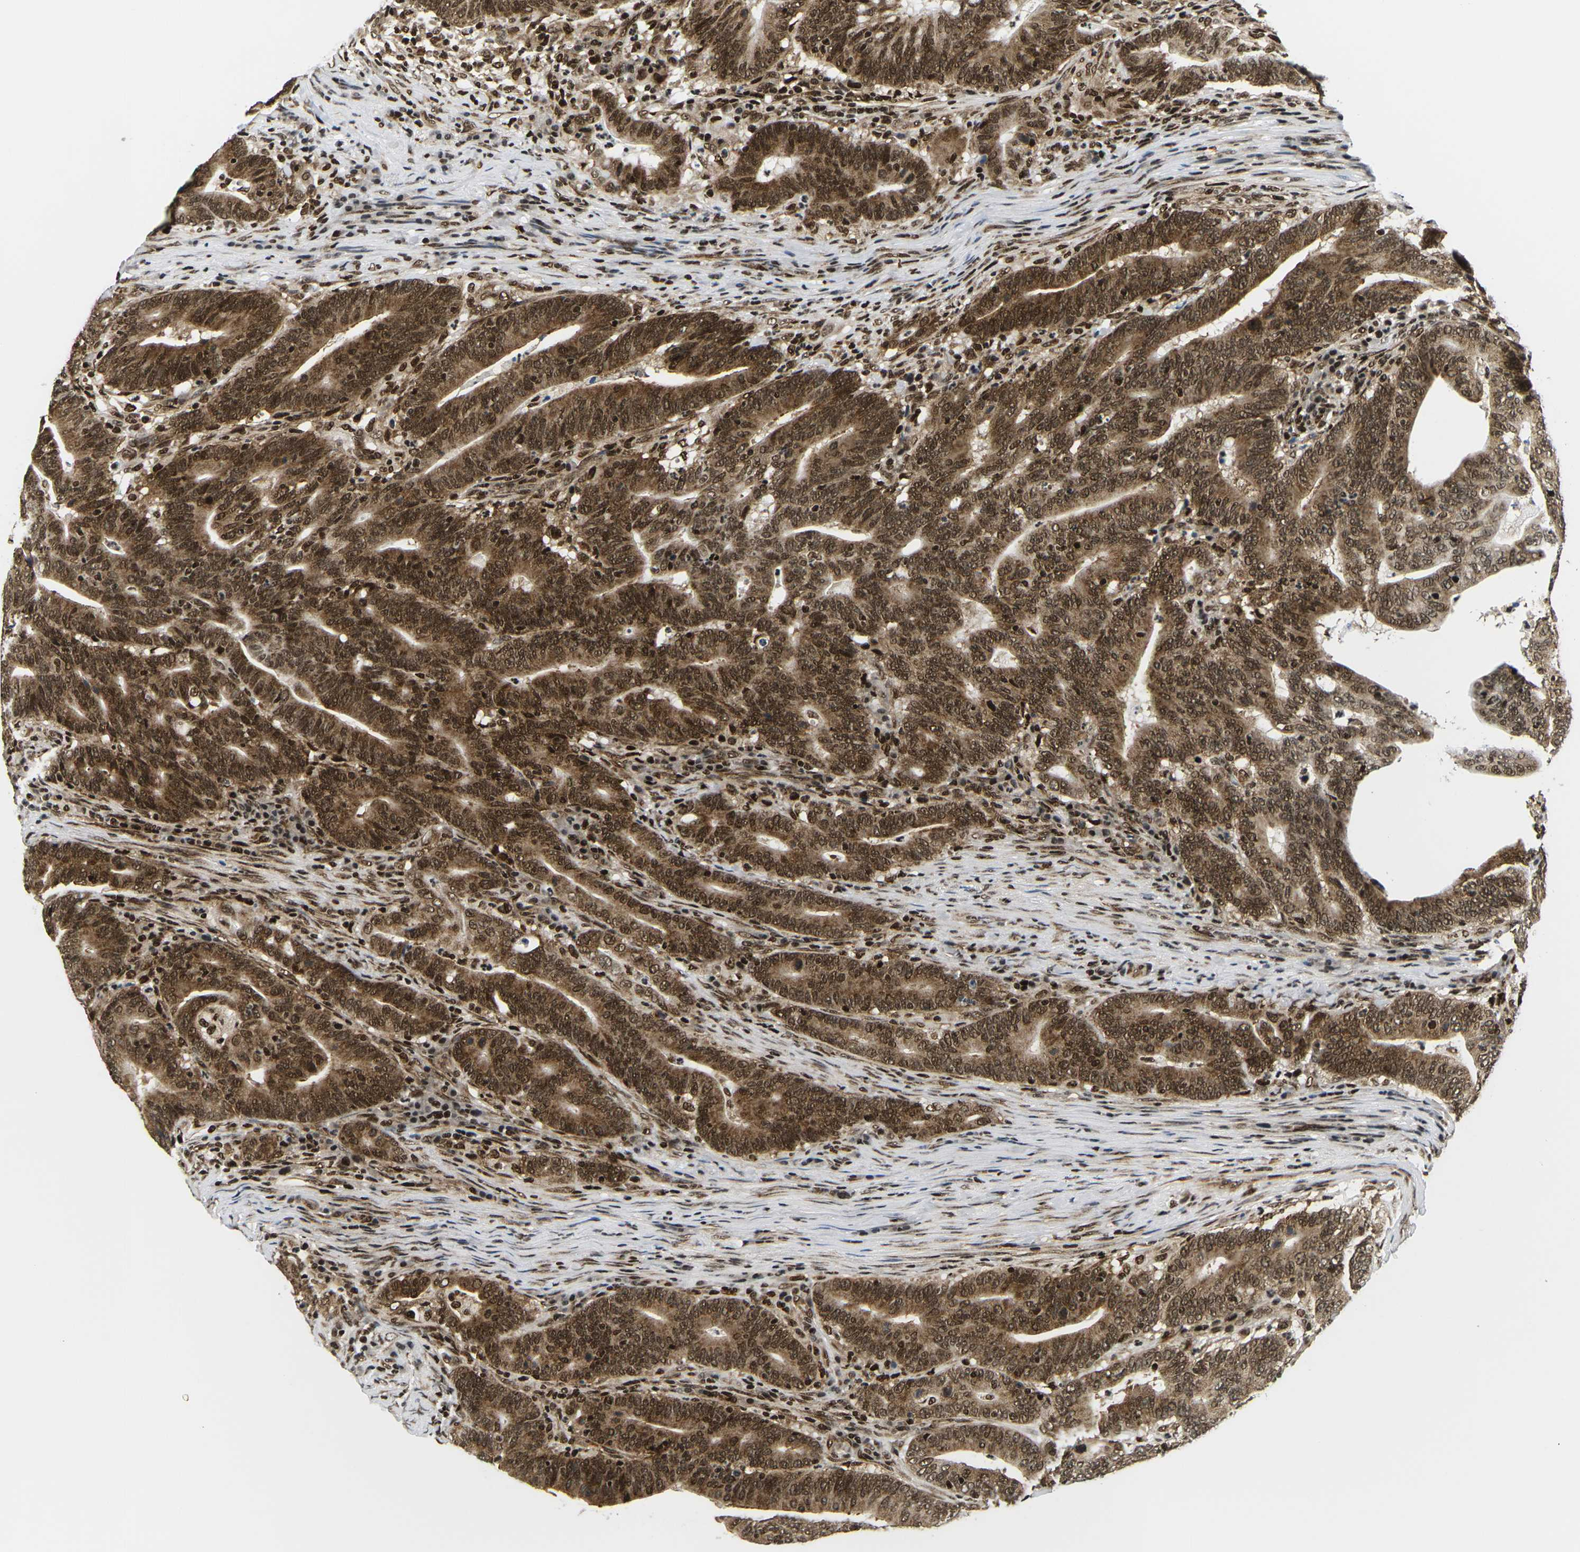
{"staining": {"intensity": "strong", "quantity": ">75%", "location": "cytoplasmic/membranous,nuclear"}, "tissue": "colorectal cancer", "cell_type": "Tumor cells", "image_type": "cancer", "snomed": [{"axis": "morphology", "description": "Normal tissue, NOS"}, {"axis": "morphology", "description": "Adenocarcinoma, NOS"}, {"axis": "topography", "description": "Colon"}], "caption": "IHC of human adenocarcinoma (colorectal) shows high levels of strong cytoplasmic/membranous and nuclear expression in approximately >75% of tumor cells.", "gene": "CELF1", "patient": {"sex": "female", "age": 66}}